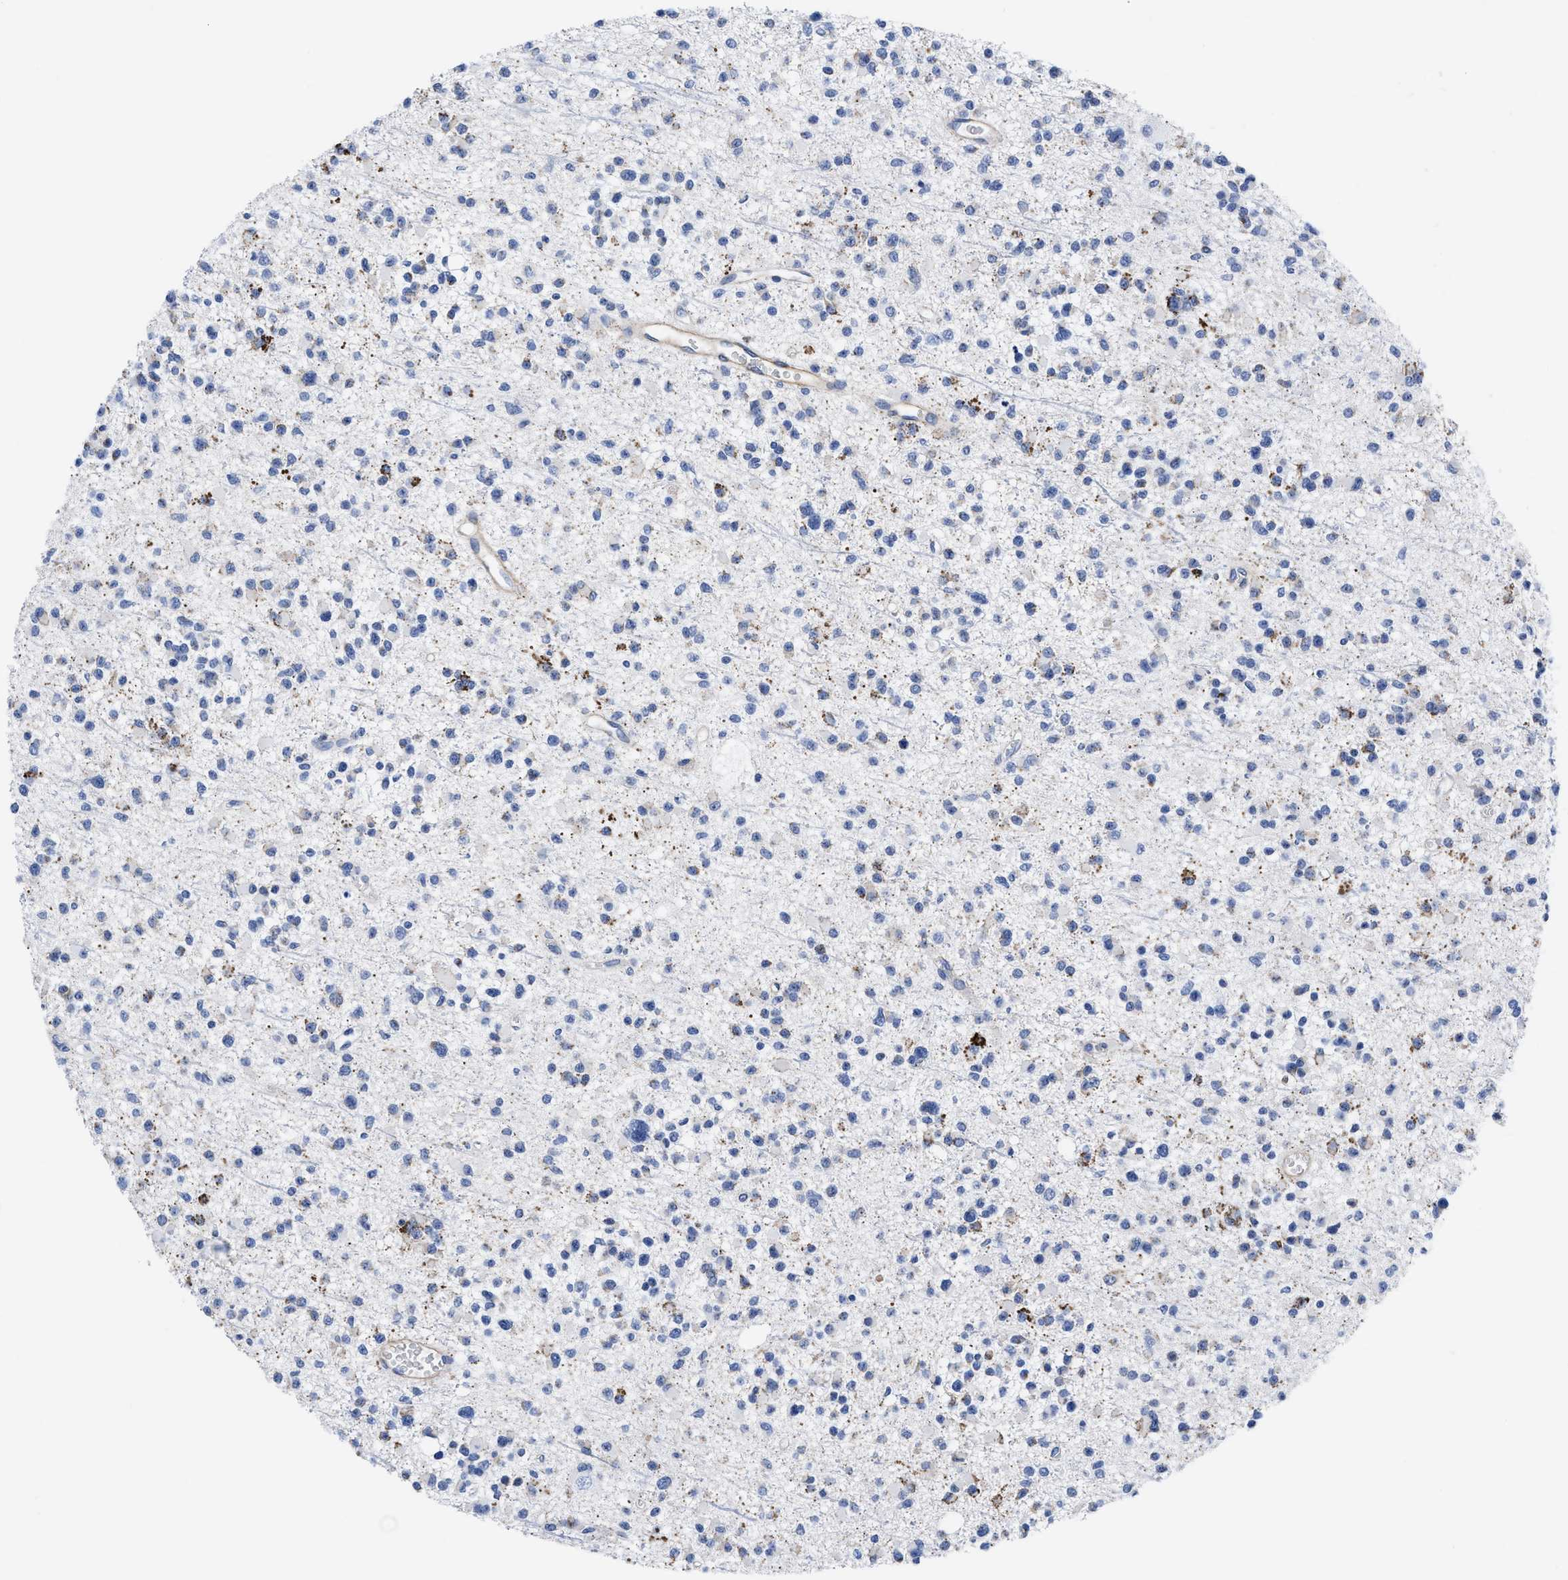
{"staining": {"intensity": "negative", "quantity": "none", "location": "none"}, "tissue": "glioma", "cell_type": "Tumor cells", "image_type": "cancer", "snomed": [{"axis": "morphology", "description": "Glioma, malignant, Low grade"}, {"axis": "topography", "description": "Brain"}], "caption": "Immunohistochemistry (IHC) micrograph of neoplastic tissue: human malignant glioma (low-grade) stained with DAB shows no significant protein staining in tumor cells. (Immunohistochemistry, brightfield microscopy, high magnification).", "gene": "KCNMB3", "patient": {"sex": "female", "age": 22}}